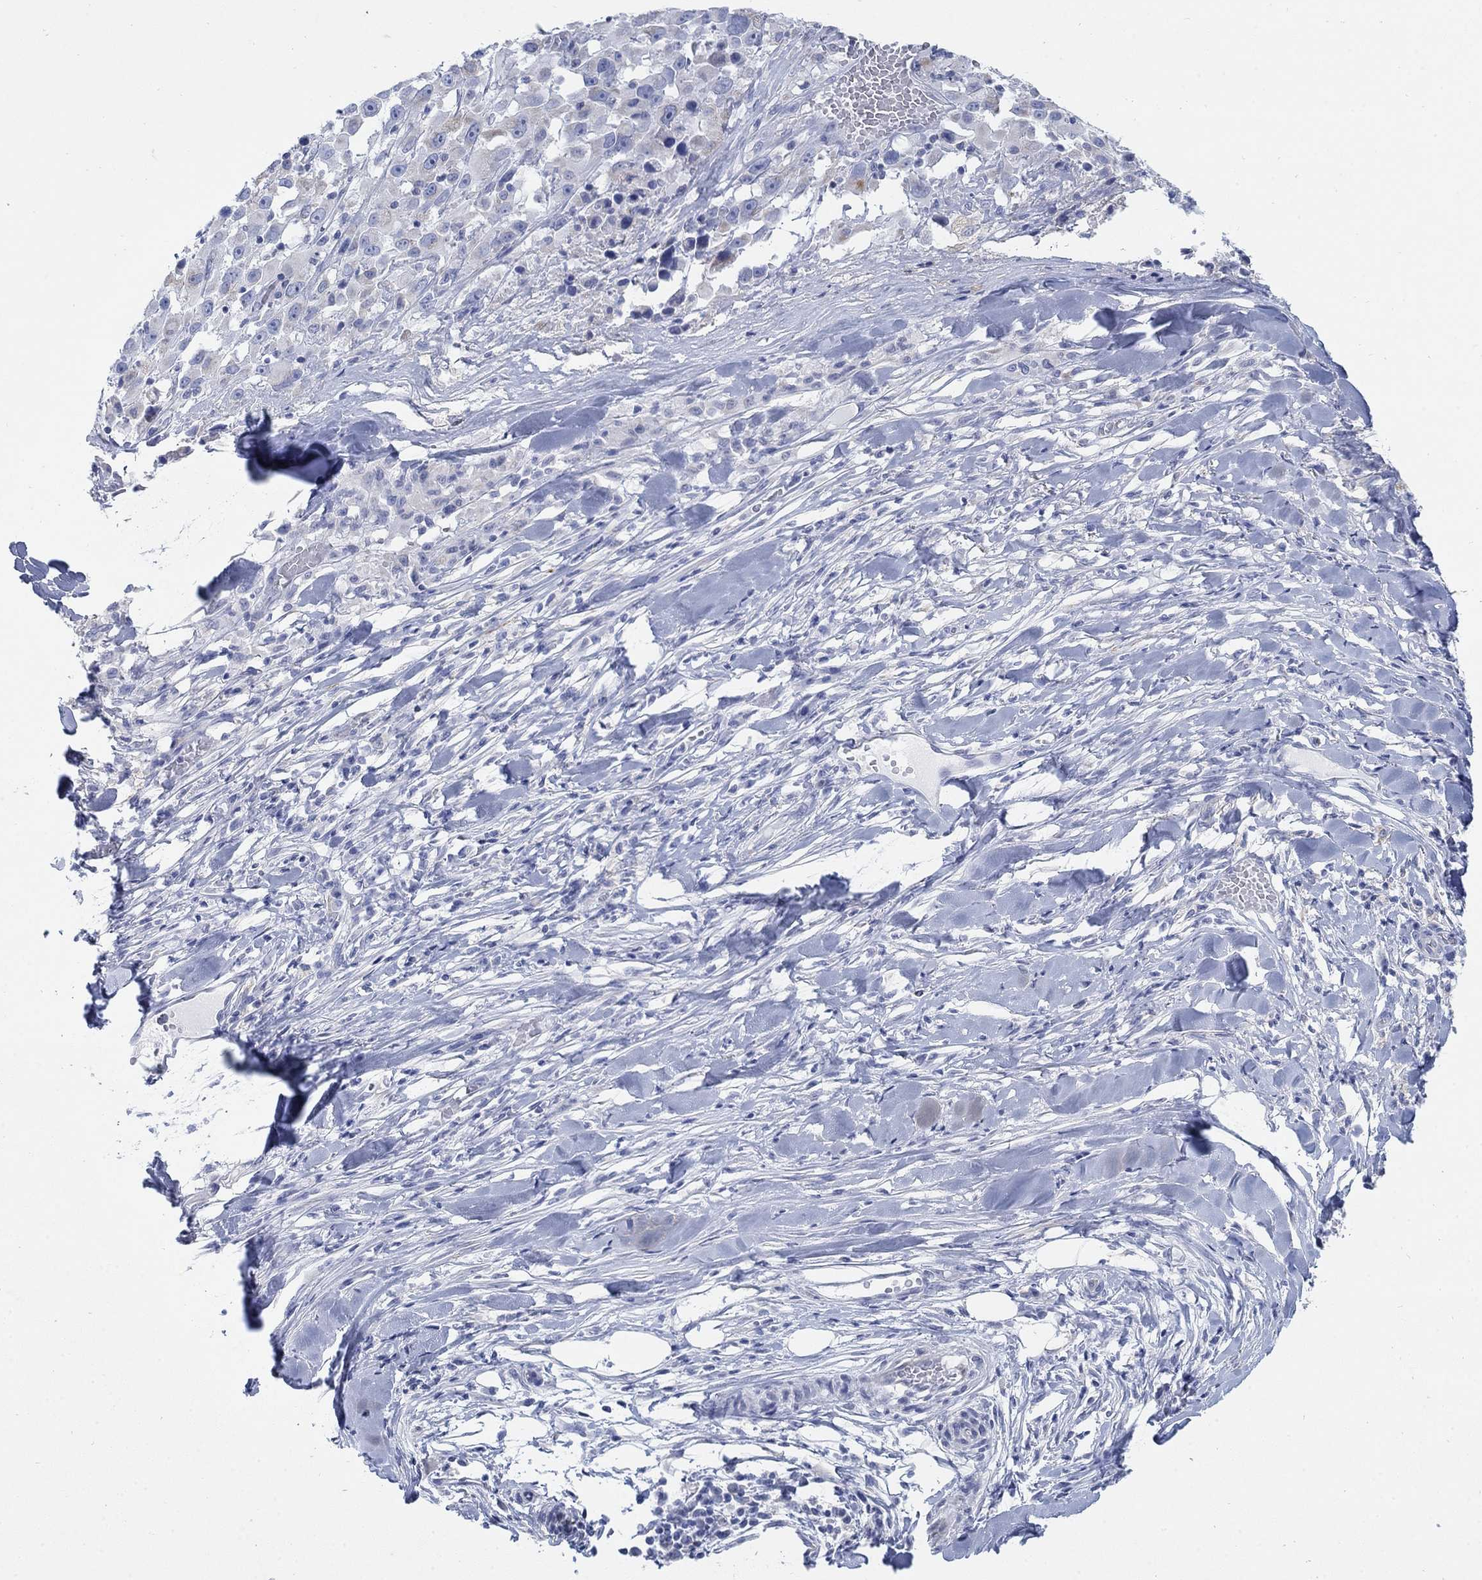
{"staining": {"intensity": "negative", "quantity": "none", "location": "none"}, "tissue": "melanoma", "cell_type": "Tumor cells", "image_type": "cancer", "snomed": [{"axis": "morphology", "description": "Malignant melanoma, Metastatic site"}, {"axis": "topography", "description": "Lymph node"}], "caption": "IHC of melanoma demonstrates no positivity in tumor cells.", "gene": "SCCPDH", "patient": {"sex": "male", "age": 50}}